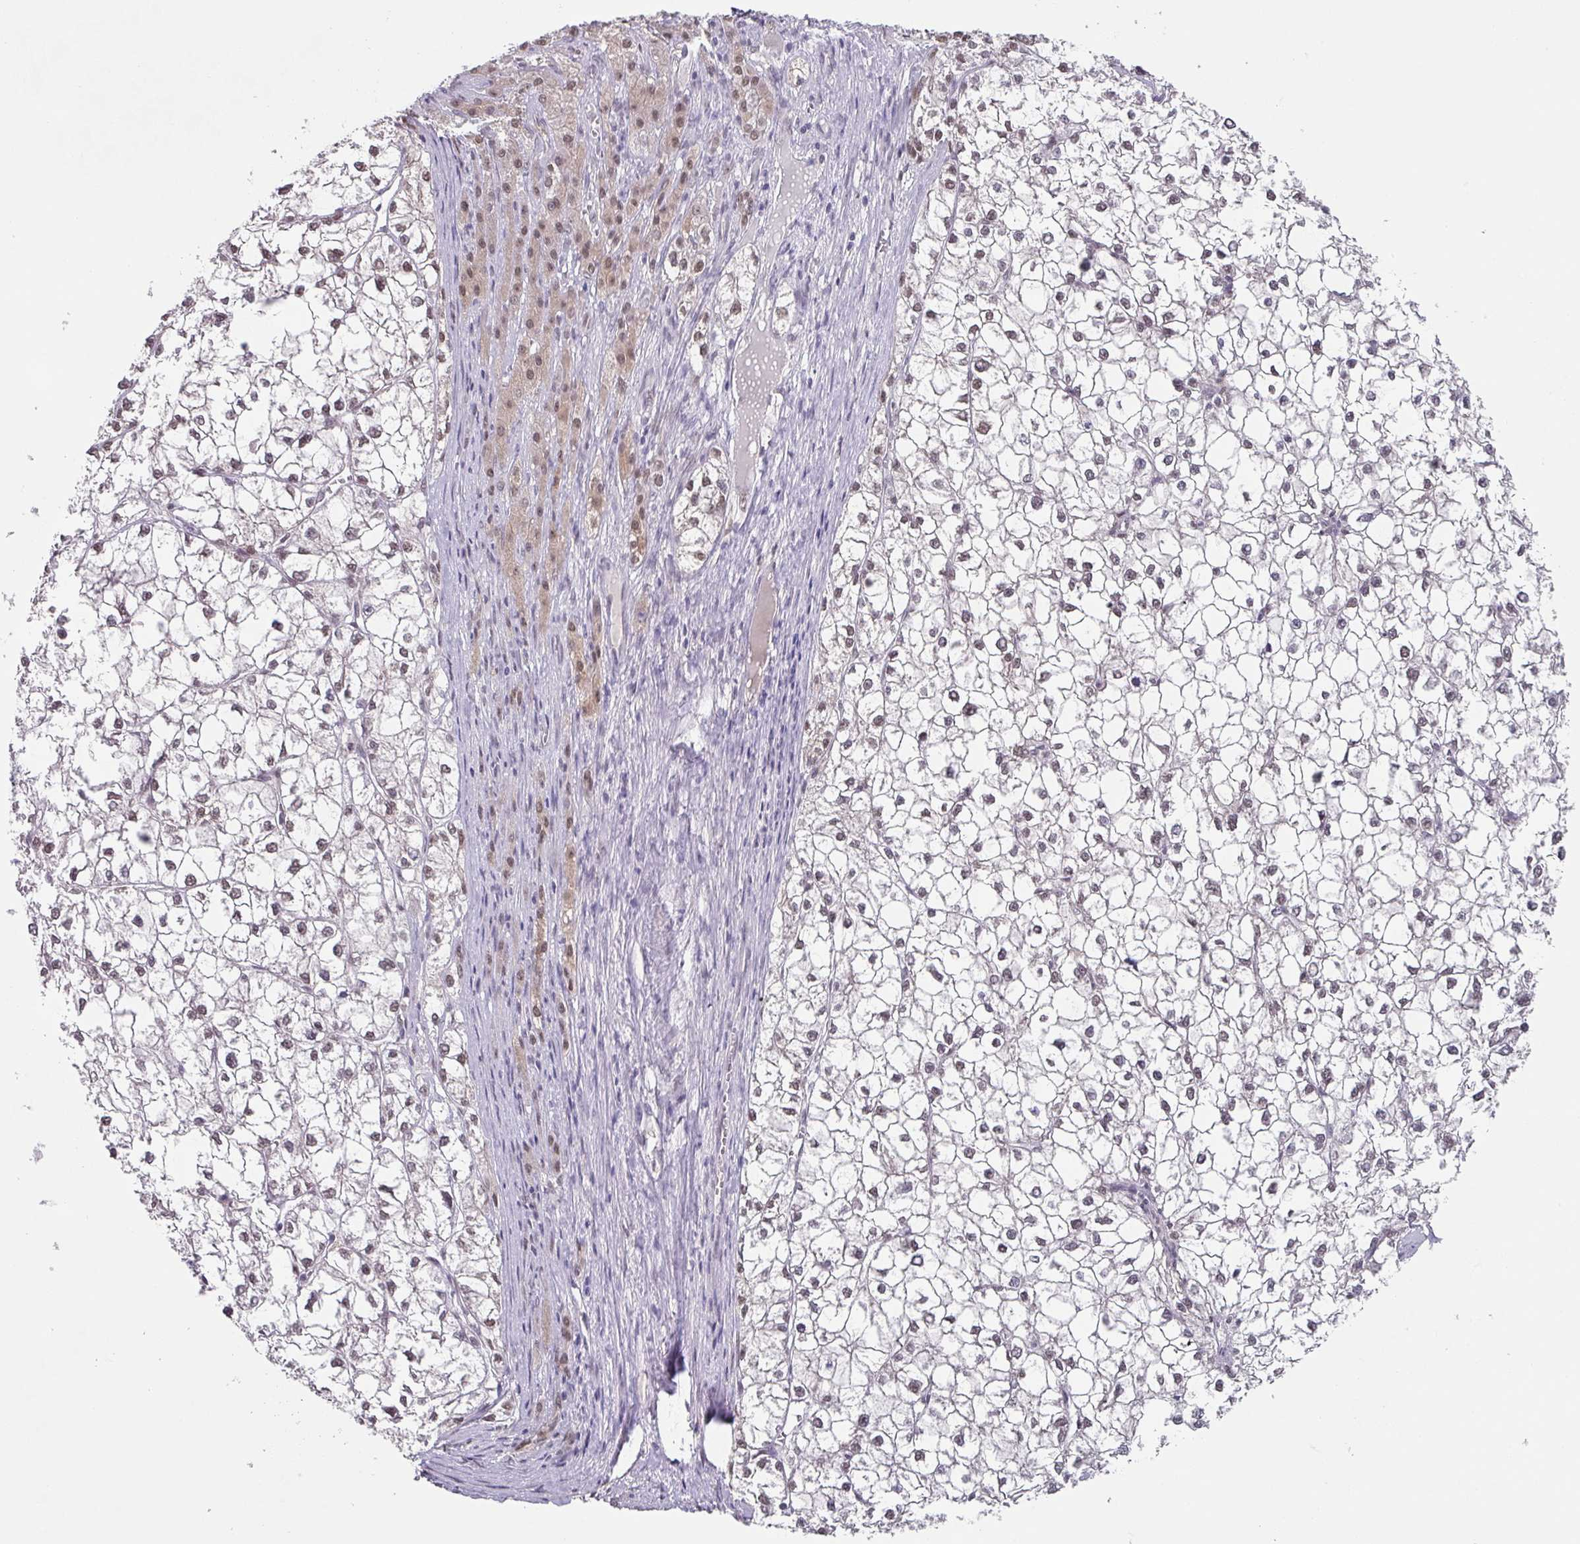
{"staining": {"intensity": "weak", "quantity": "25%-75%", "location": "nuclear"}, "tissue": "liver cancer", "cell_type": "Tumor cells", "image_type": "cancer", "snomed": [{"axis": "morphology", "description": "Carcinoma, Hepatocellular, NOS"}, {"axis": "topography", "description": "Liver"}], "caption": "Liver cancer stained with DAB (3,3'-diaminobenzidine) immunohistochemistry demonstrates low levels of weak nuclear positivity in about 25%-75% of tumor cells.", "gene": "C1QB", "patient": {"sex": "female", "age": 43}}